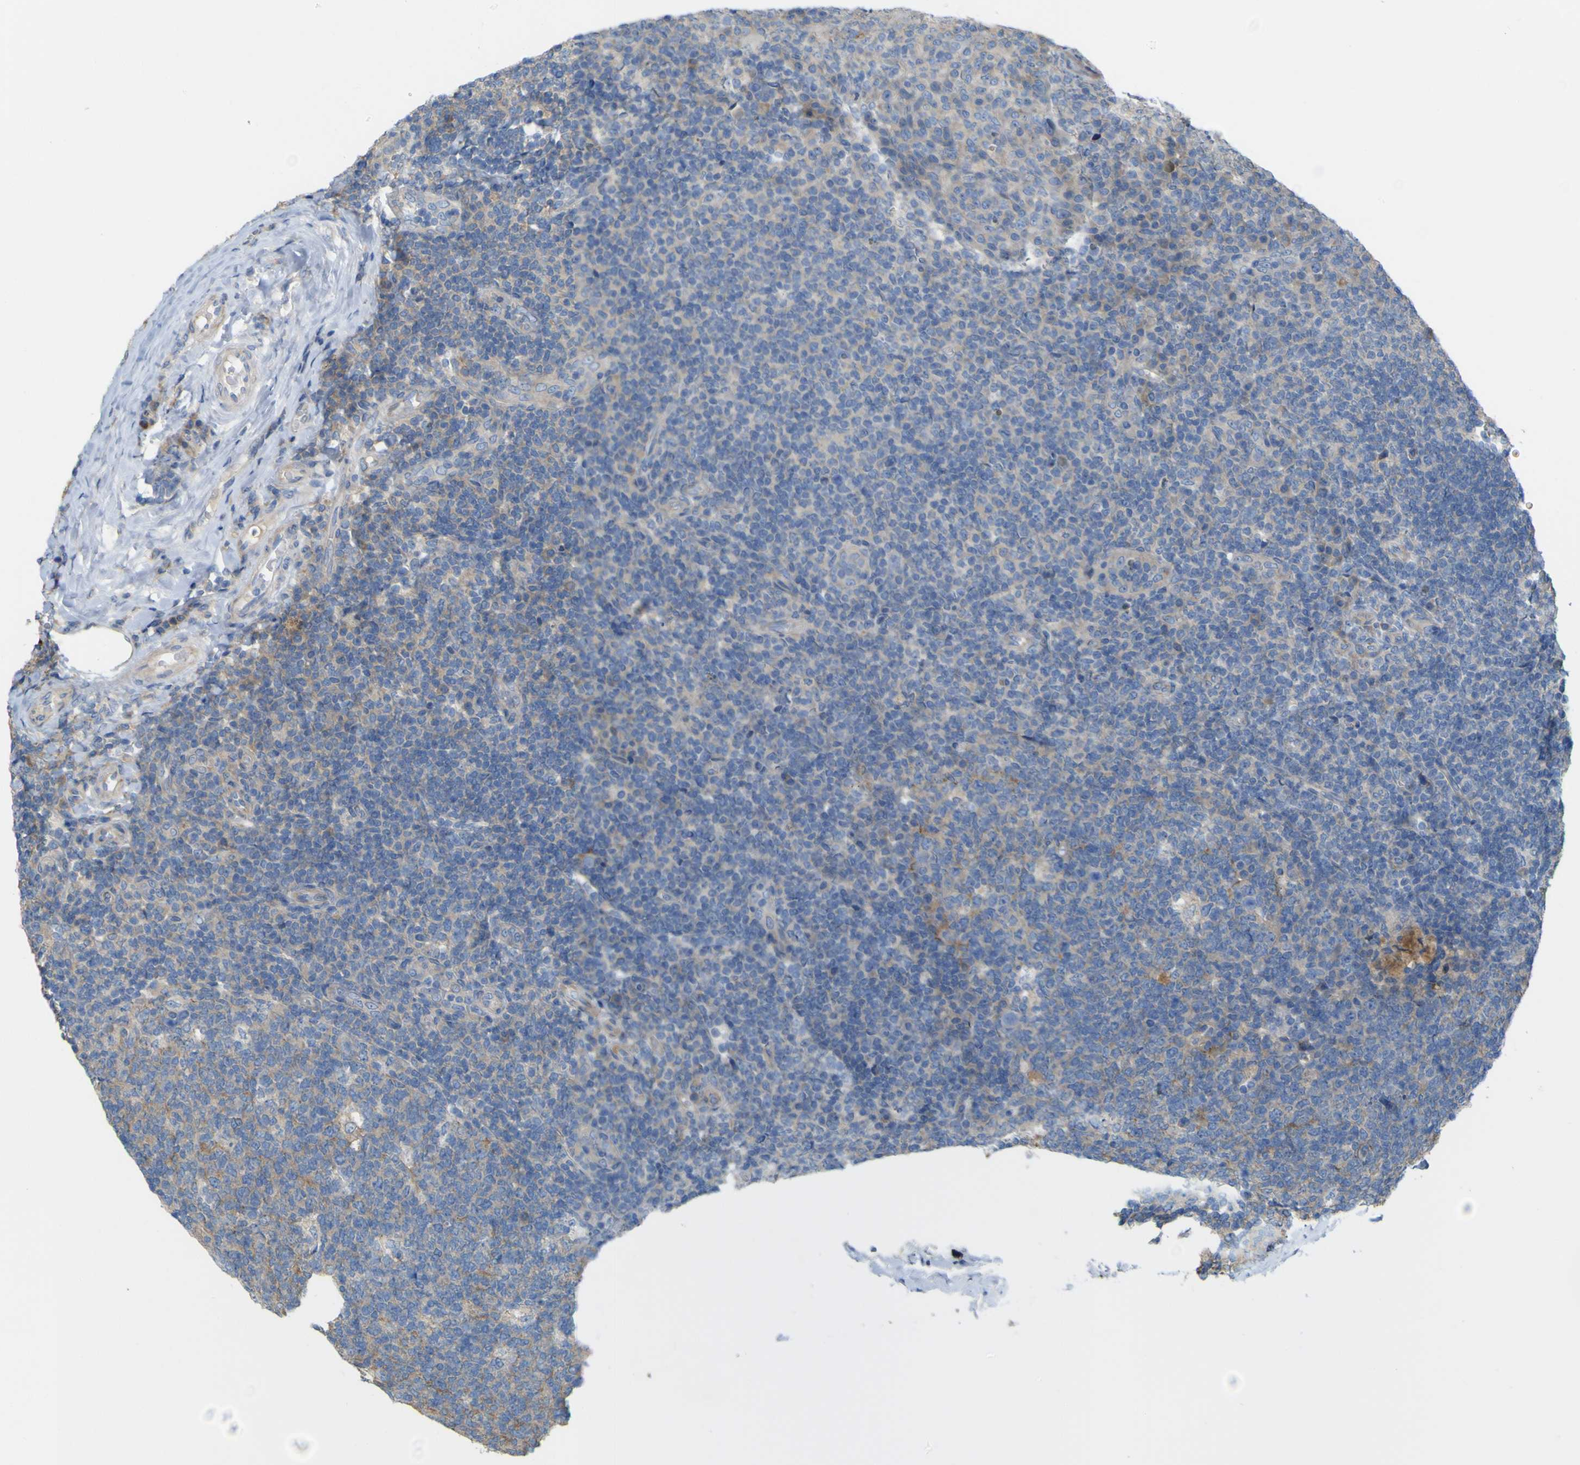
{"staining": {"intensity": "weak", "quantity": "<25%", "location": "cytoplasmic/membranous"}, "tissue": "tonsil", "cell_type": "Germinal center cells", "image_type": "normal", "snomed": [{"axis": "morphology", "description": "Normal tissue, NOS"}, {"axis": "topography", "description": "Tonsil"}], "caption": "Photomicrograph shows no protein staining in germinal center cells of unremarkable tonsil. (DAB immunohistochemistry (IHC), high magnification).", "gene": "MYEOV", "patient": {"sex": "male", "age": 17}}